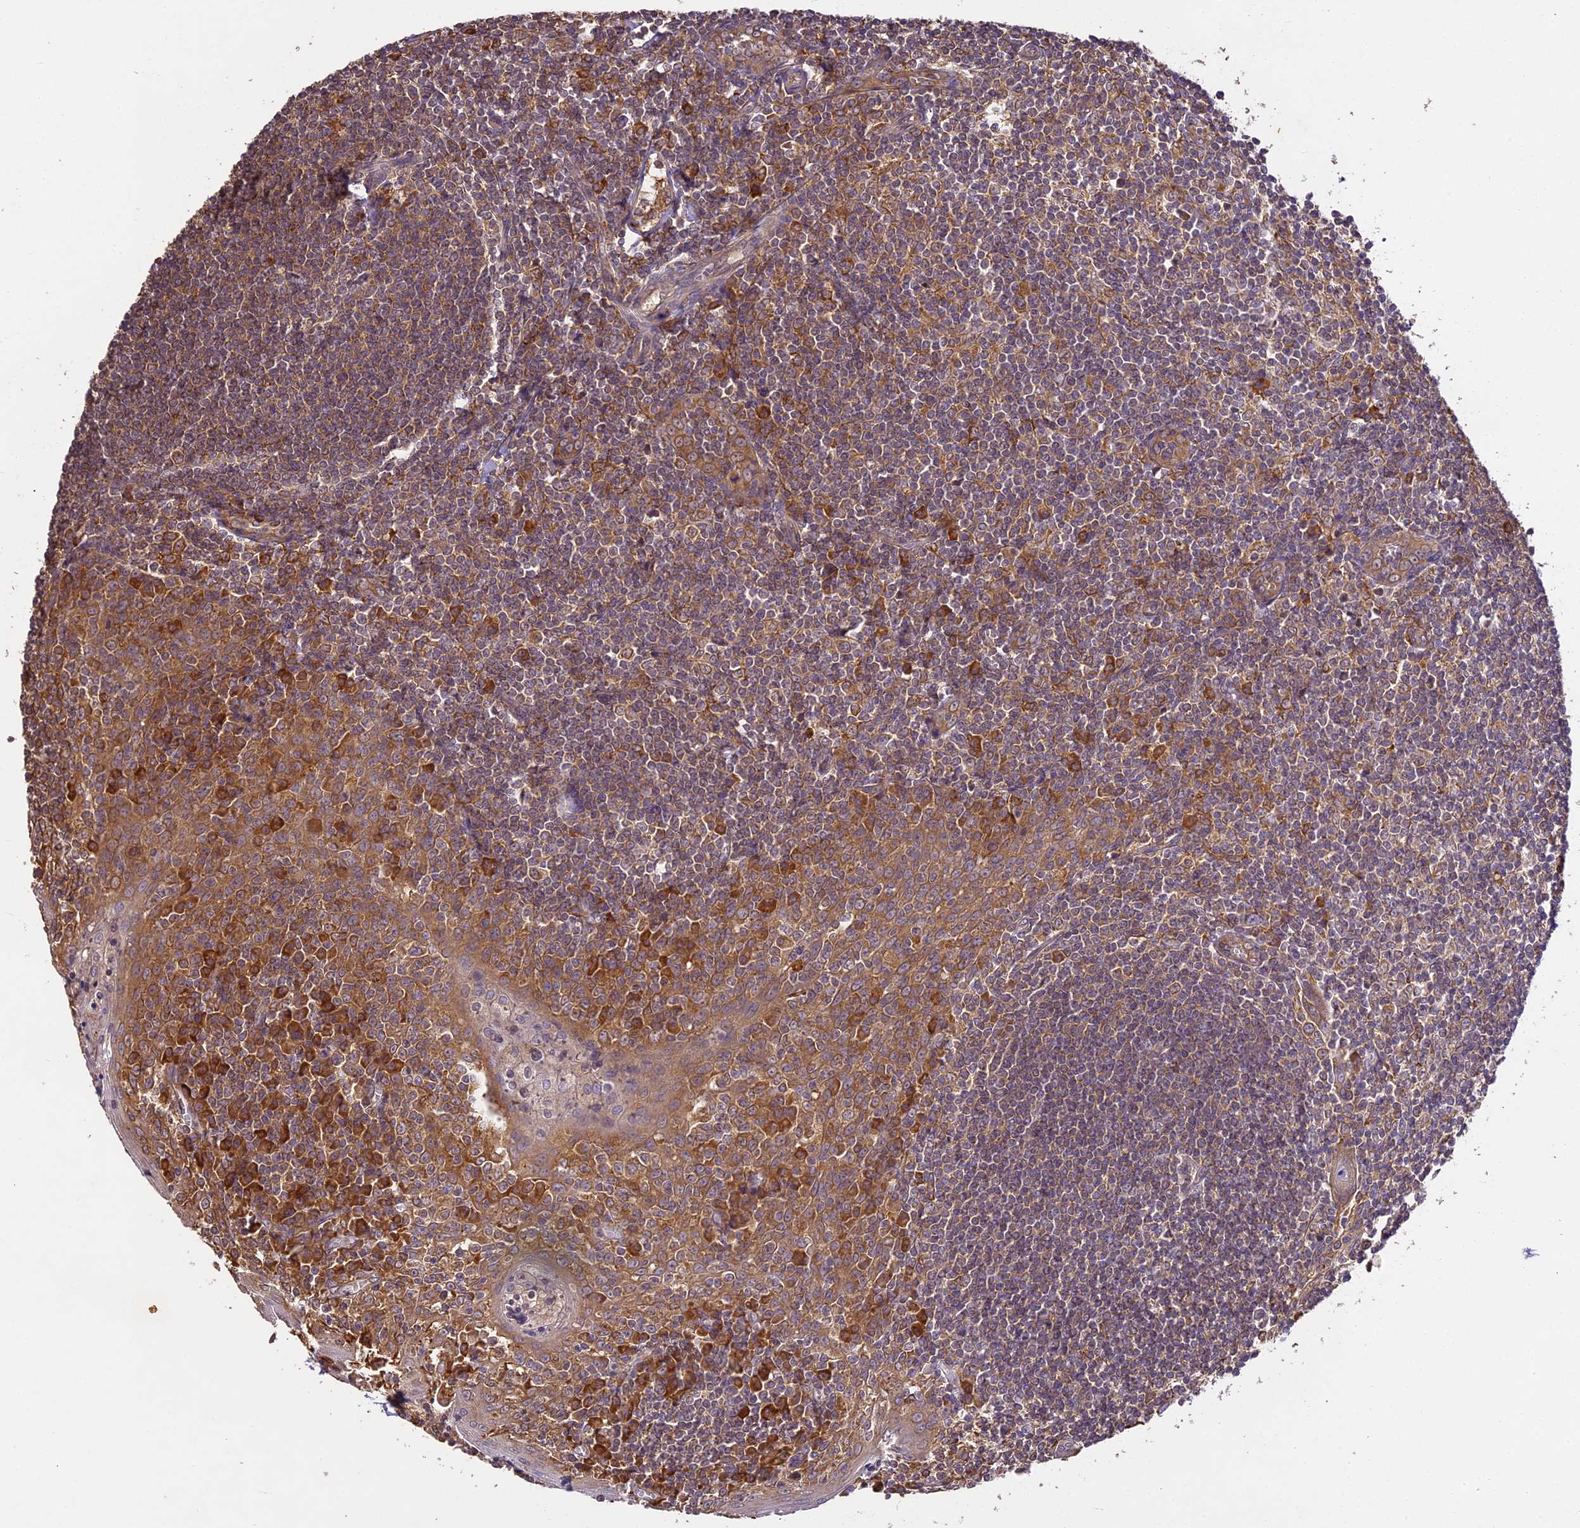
{"staining": {"intensity": "moderate", "quantity": ">75%", "location": "cytoplasmic/membranous"}, "tissue": "tonsil", "cell_type": "Germinal center cells", "image_type": "normal", "snomed": [{"axis": "morphology", "description": "Normal tissue, NOS"}, {"axis": "topography", "description": "Tonsil"}], "caption": "Moderate cytoplasmic/membranous positivity for a protein is seen in about >75% of germinal center cells of unremarkable tonsil using immunohistochemistry (IHC).", "gene": "BRAP", "patient": {"sex": "male", "age": 27}}